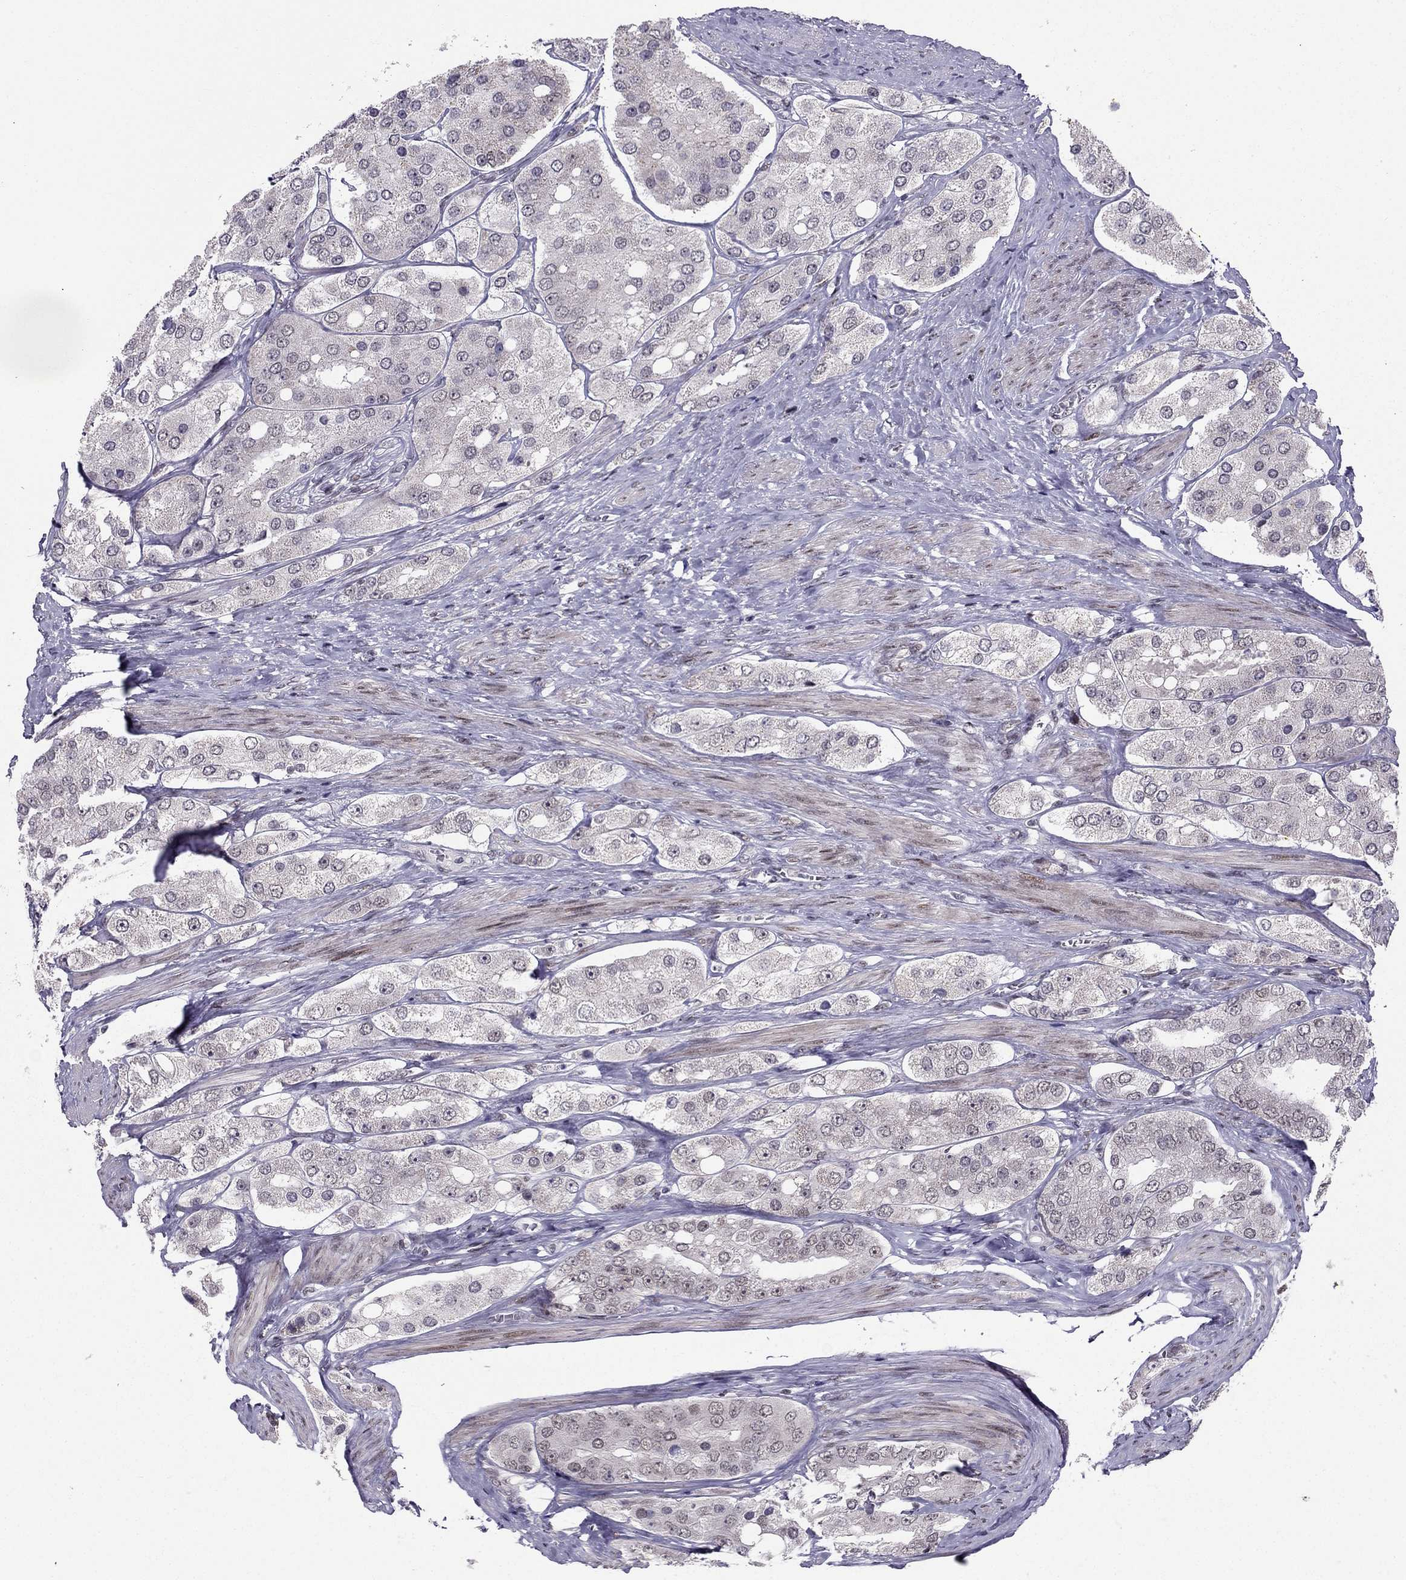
{"staining": {"intensity": "negative", "quantity": "none", "location": "none"}, "tissue": "prostate cancer", "cell_type": "Tumor cells", "image_type": "cancer", "snomed": [{"axis": "morphology", "description": "Adenocarcinoma, Low grade"}, {"axis": "topography", "description": "Prostate"}], "caption": "Tumor cells are negative for brown protein staining in prostate cancer (adenocarcinoma (low-grade)). (DAB (3,3'-diaminobenzidine) immunohistochemistry (IHC), high magnification).", "gene": "RPRD2", "patient": {"sex": "male", "age": 69}}